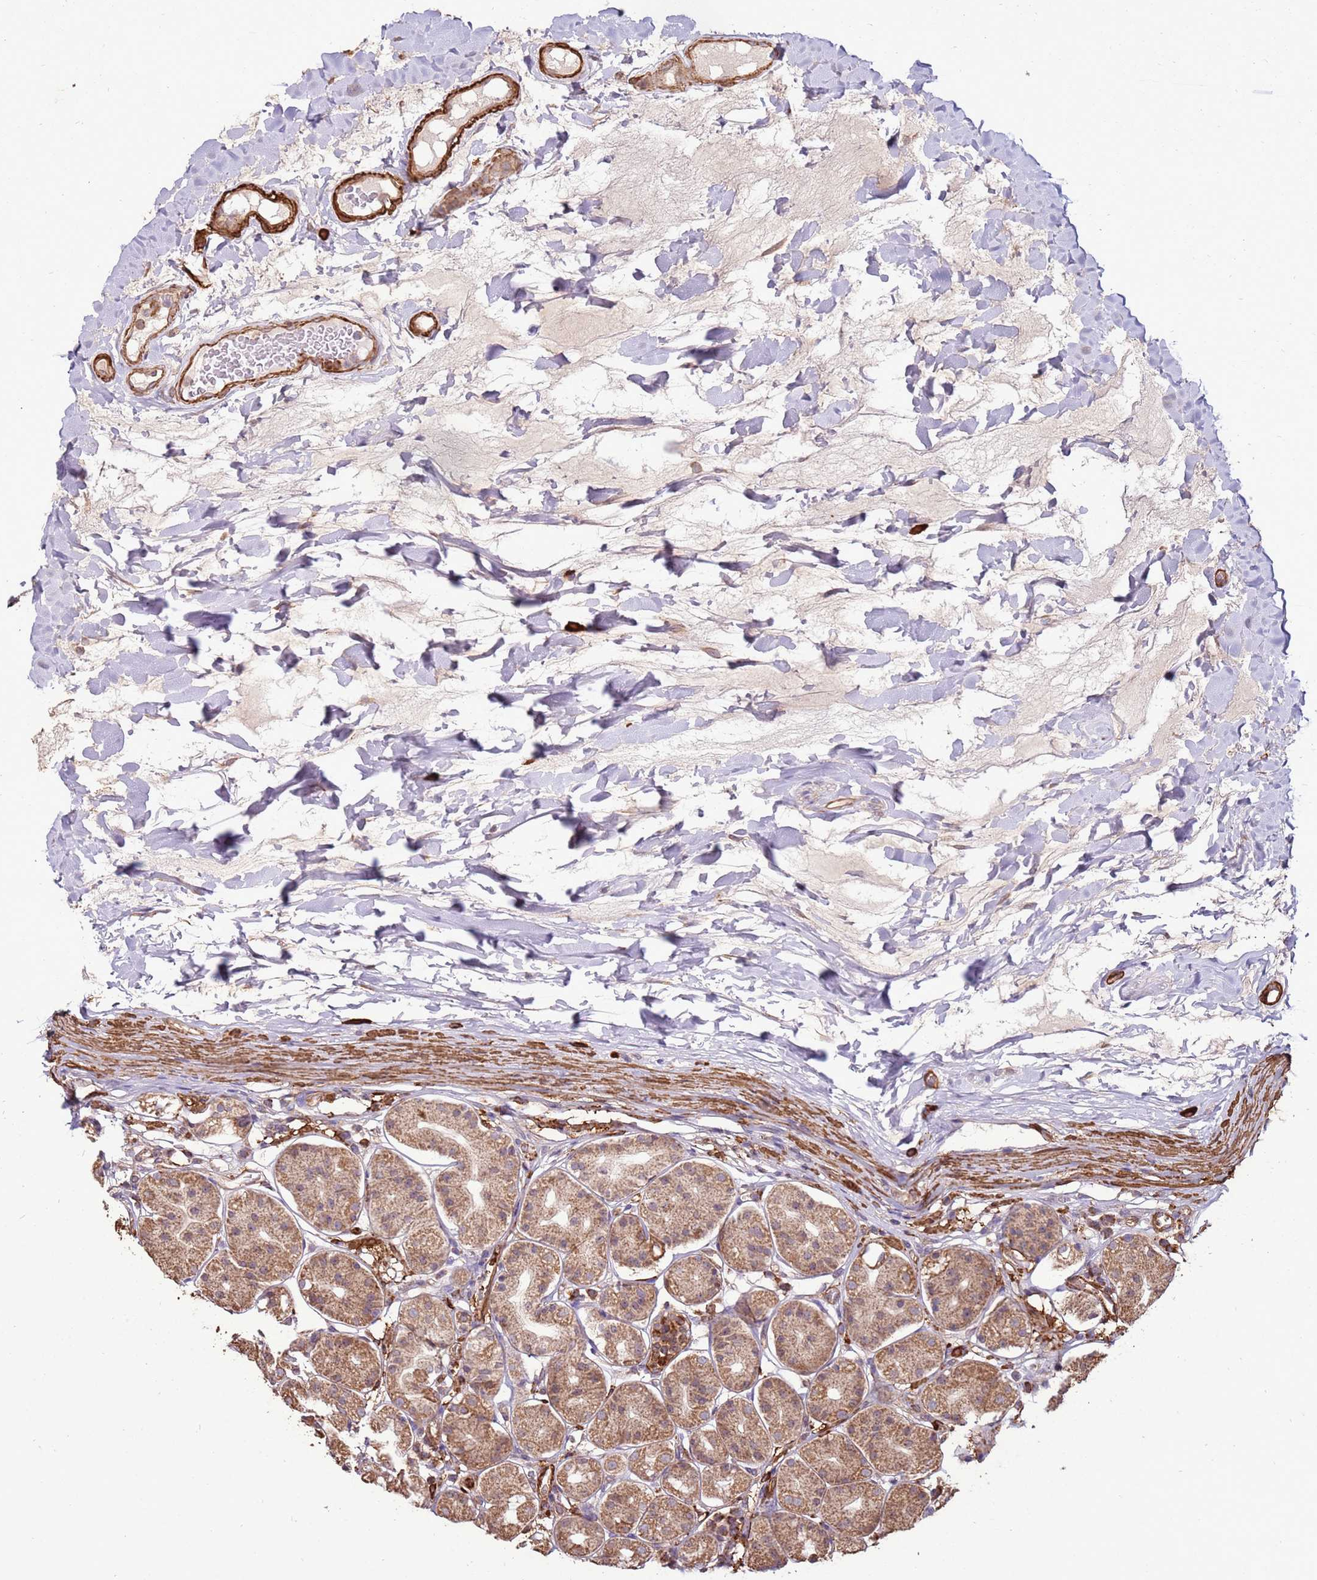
{"staining": {"intensity": "moderate", "quantity": ">75%", "location": "cytoplasmic/membranous"}, "tissue": "stomach", "cell_type": "Glandular cells", "image_type": "normal", "snomed": [{"axis": "morphology", "description": "Normal tissue, NOS"}, {"axis": "topography", "description": "Stomach"}, {"axis": "topography", "description": "Stomach, lower"}], "caption": "Protein staining by IHC demonstrates moderate cytoplasmic/membranous staining in approximately >75% of glandular cells in benign stomach. Nuclei are stained in blue.", "gene": "DDX59", "patient": {"sex": "female", "age": 56}}